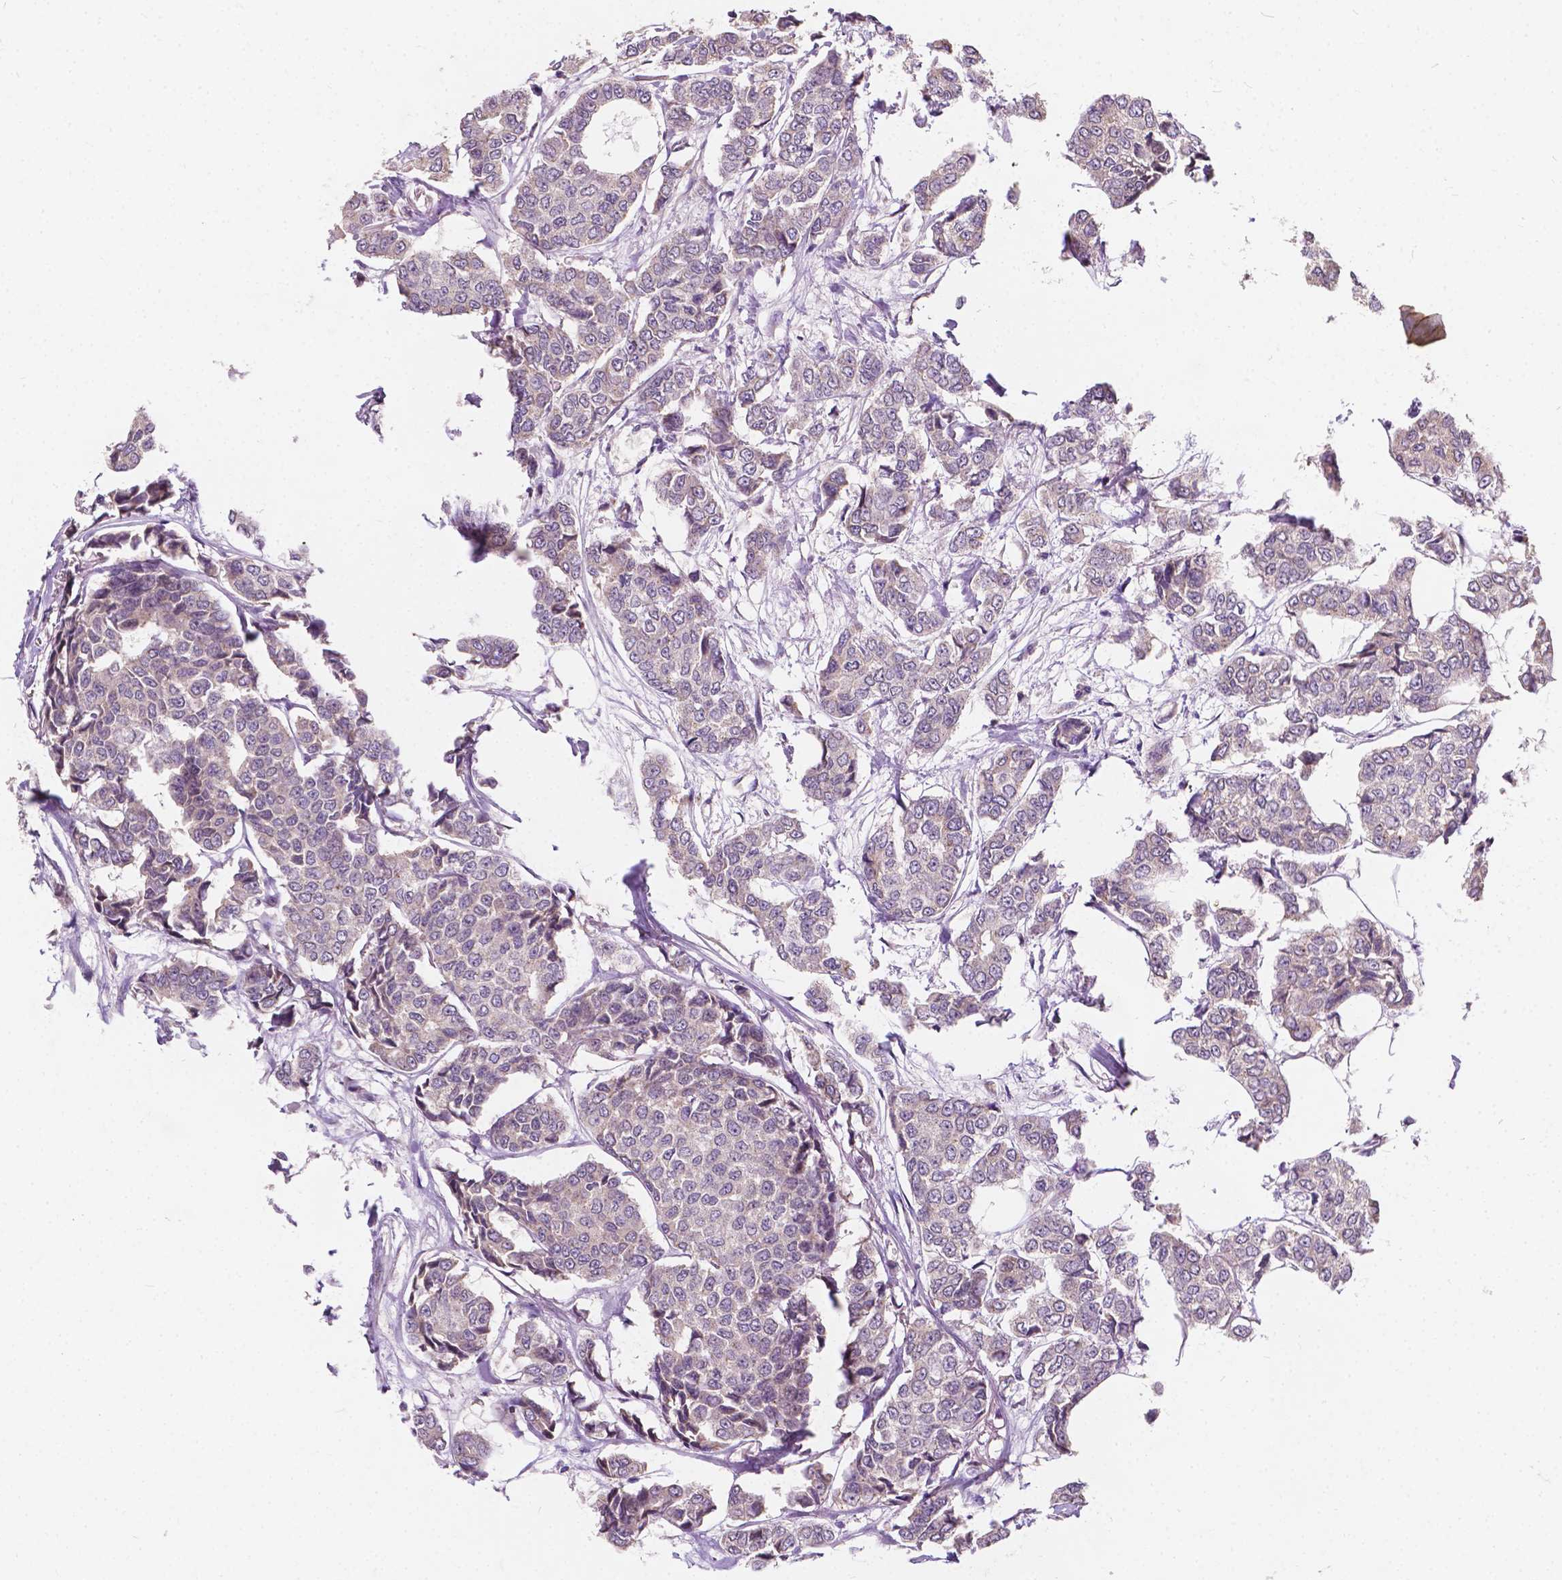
{"staining": {"intensity": "negative", "quantity": "none", "location": "none"}, "tissue": "breast cancer", "cell_type": "Tumor cells", "image_type": "cancer", "snomed": [{"axis": "morphology", "description": "Duct carcinoma"}, {"axis": "topography", "description": "Breast"}], "caption": "Breast cancer stained for a protein using immunohistochemistry (IHC) exhibits no staining tumor cells.", "gene": "DUSP16", "patient": {"sex": "female", "age": 94}}